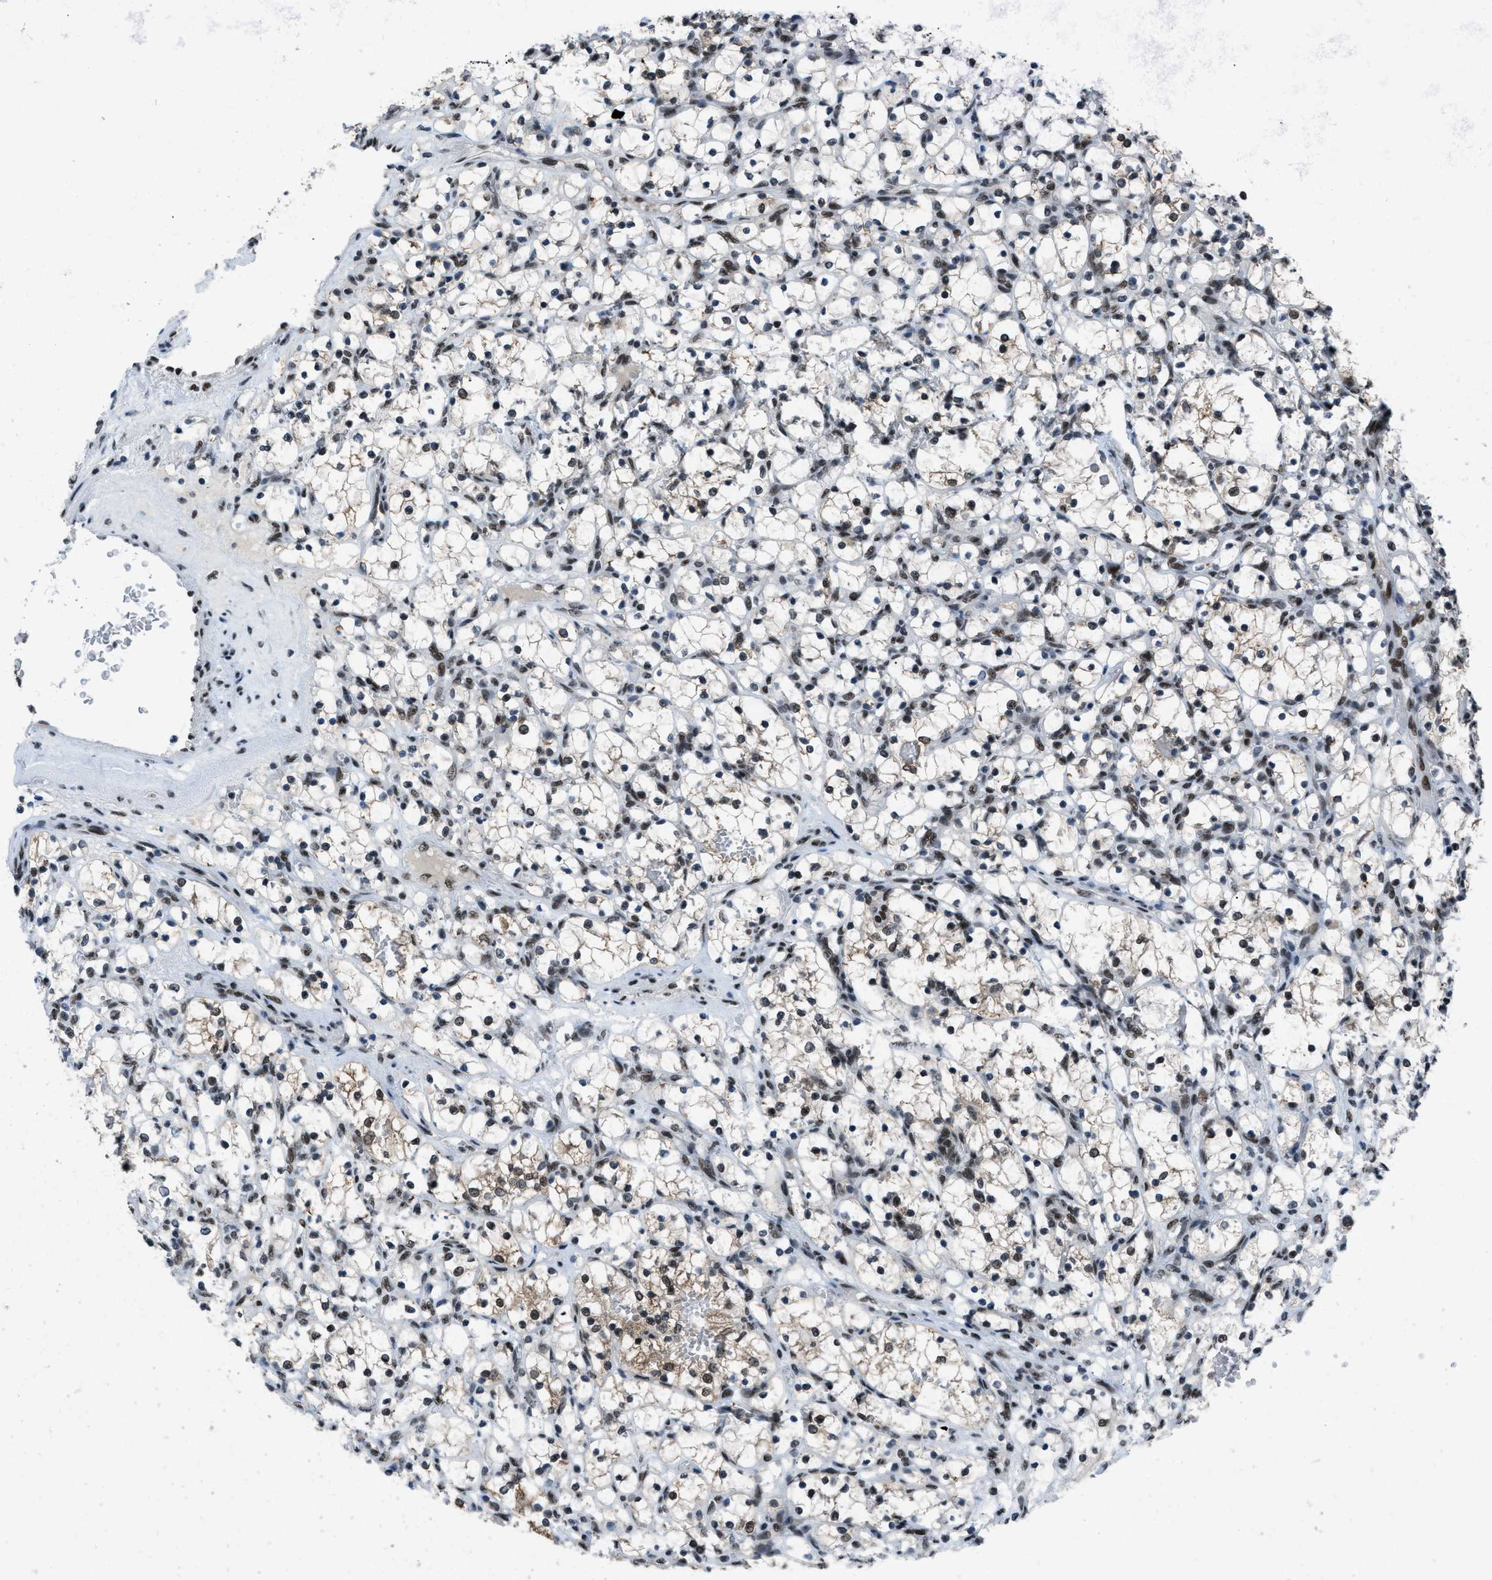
{"staining": {"intensity": "weak", "quantity": "25%-75%", "location": "cytoplasmic/membranous,nuclear"}, "tissue": "renal cancer", "cell_type": "Tumor cells", "image_type": "cancer", "snomed": [{"axis": "morphology", "description": "Adenocarcinoma, NOS"}, {"axis": "topography", "description": "Kidney"}], "caption": "A high-resolution image shows immunohistochemistry staining of renal cancer (adenocarcinoma), which reveals weak cytoplasmic/membranous and nuclear expression in about 25%-75% of tumor cells. The protein is stained brown, and the nuclei are stained in blue (DAB (3,3'-diaminobenzidine) IHC with brightfield microscopy, high magnification).", "gene": "GATAD2B", "patient": {"sex": "female", "age": 69}}